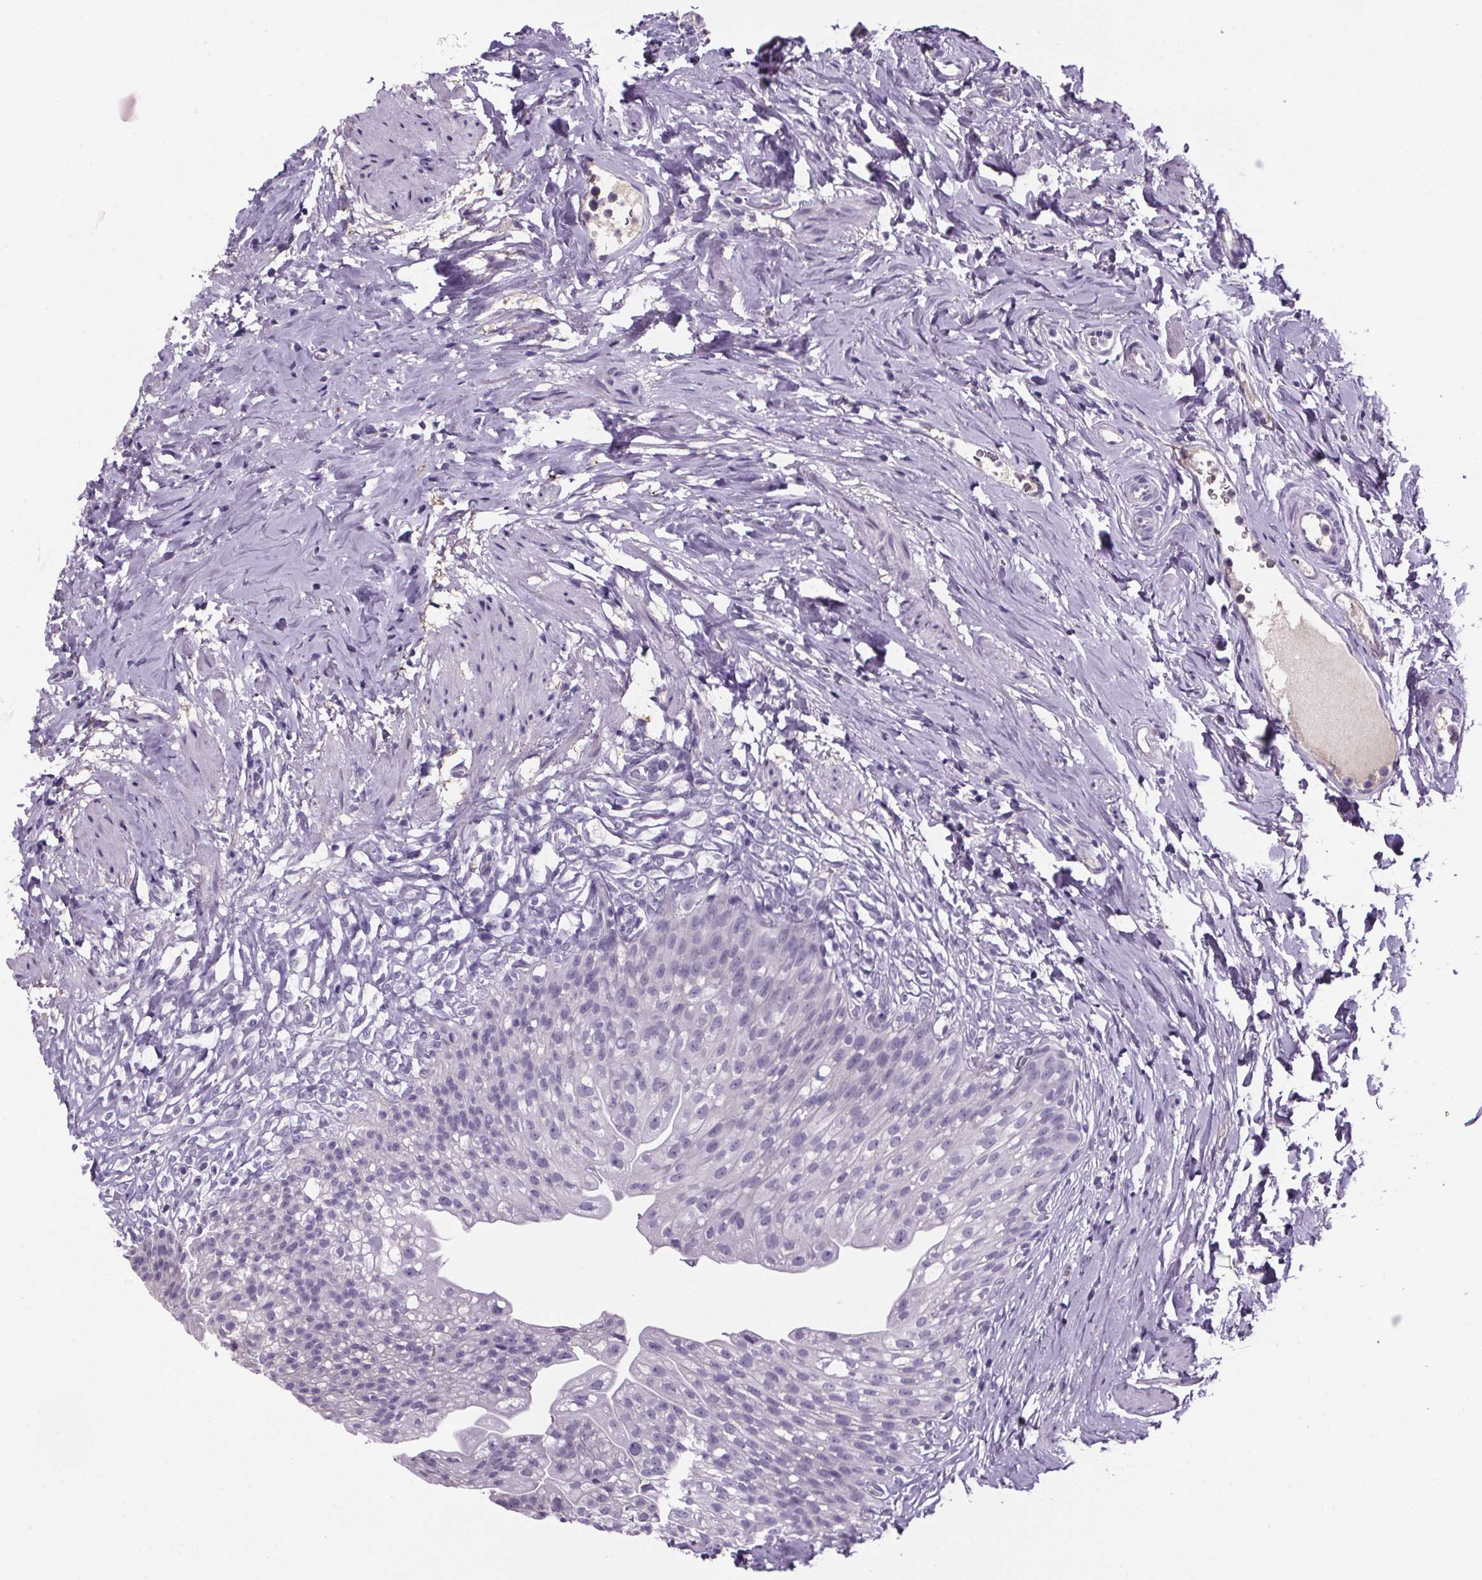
{"staining": {"intensity": "negative", "quantity": "none", "location": "none"}, "tissue": "urinary bladder", "cell_type": "Urothelial cells", "image_type": "normal", "snomed": [{"axis": "morphology", "description": "Normal tissue, NOS"}, {"axis": "topography", "description": "Urinary bladder"}, {"axis": "topography", "description": "Prostate"}], "caption": "High magnification brightfield microscopy of unremarkable urinary bladder stained with DAB (3,3'-diaminobenzidine) (brown) and counterstained with hematoxylin (blue): urothelial cells show no significant positivity. The staining was performed using DAB to visualize the protein expression in brown, while the nuclei were stained in blue with hematoxylin (Magnification: 20x).", "gene": "CUBN", "patient": {"sex": "male", "age": 76}}